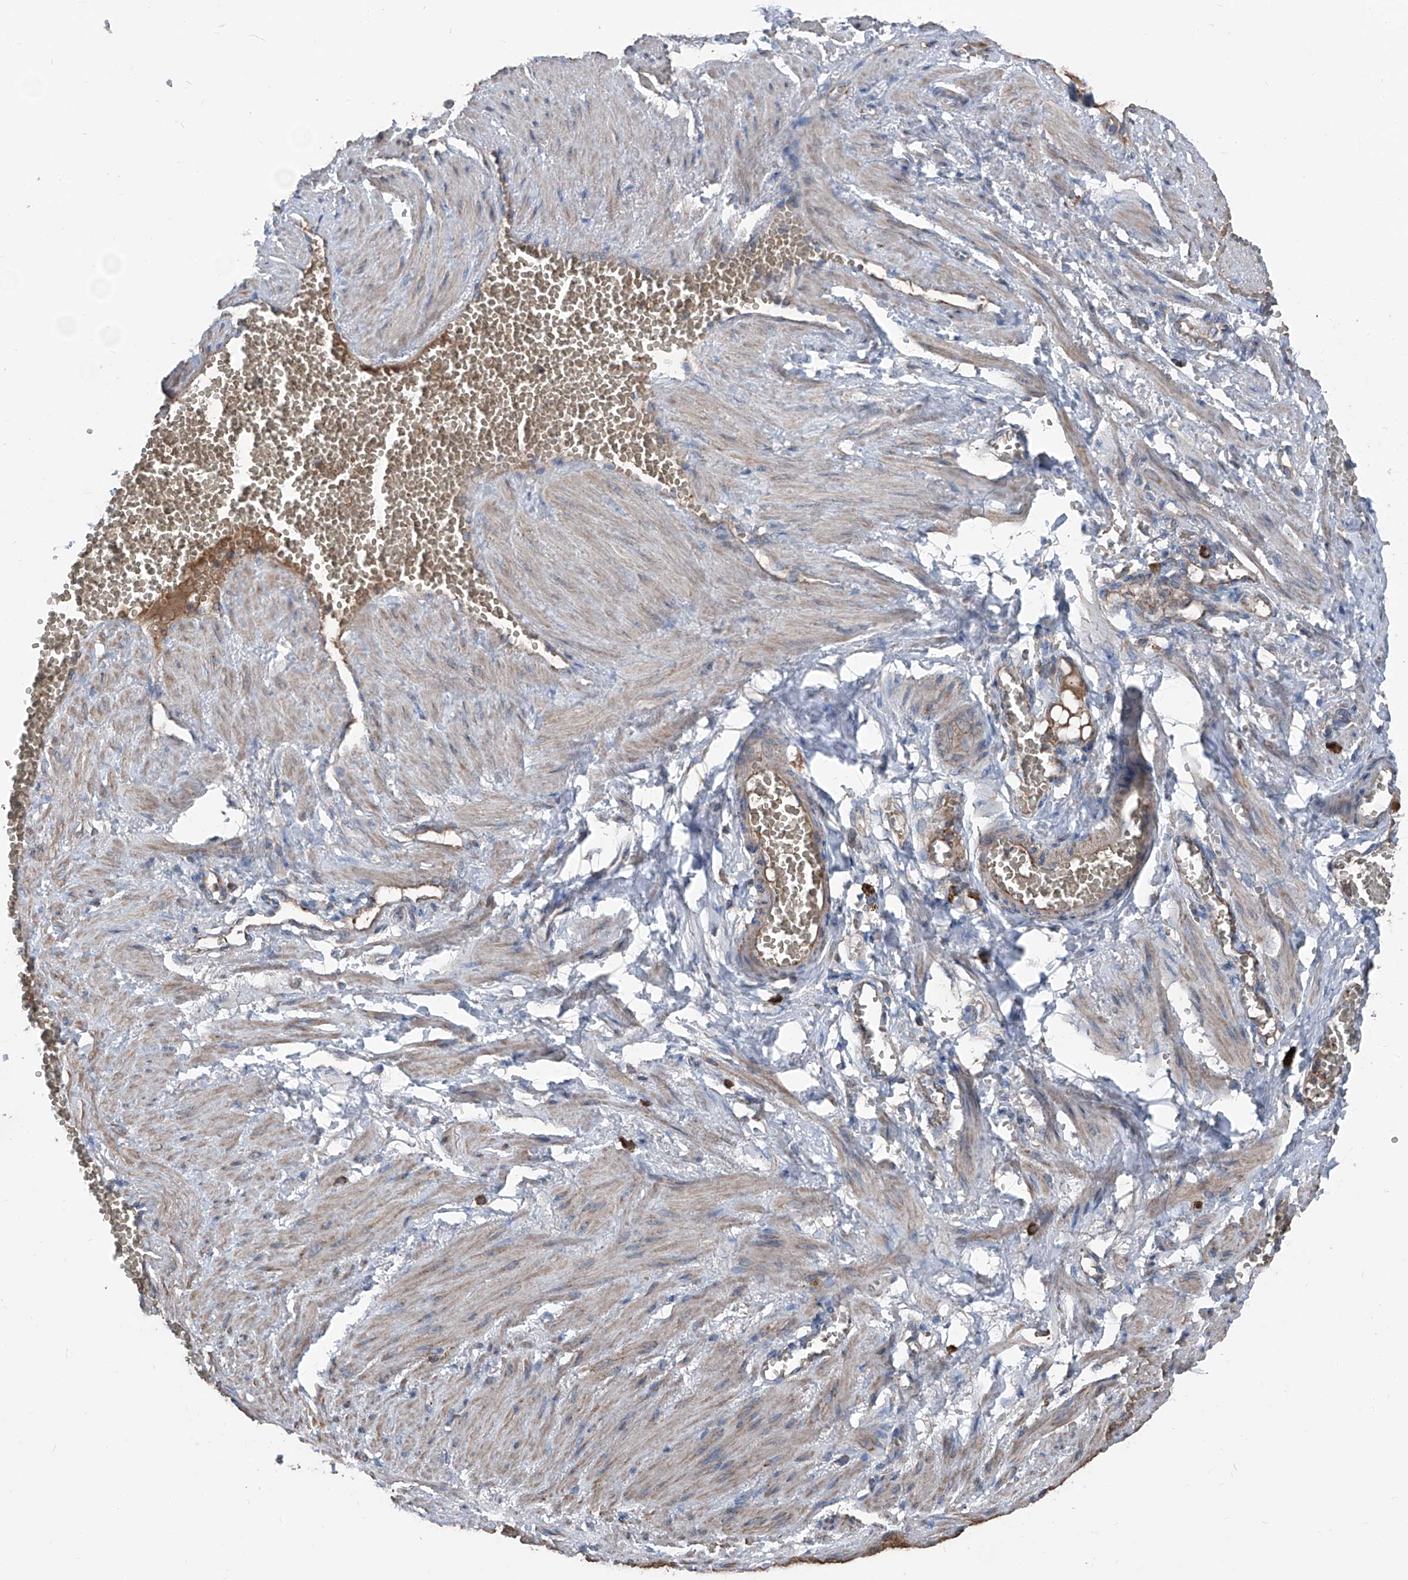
{"staining": {"intensity": "negative", "quantity": "none", "location": "none"}, "tissue": "adipose tissue", "cell_type": "Adipocytes", "image_type": "normal", "snomed": [{"axis": "morphology", "description": "Normal tissue, NOS"}, {"axis": "topography", "description": "Smooth muscle"}, {"axis": "topography", "description": "Peripheral nerve tissue"}], "caption": "This is a histopathology image of immunohistochemistry staining of unremarkable adipose tissue, which shows no staining in adipocytes.", "gene": "GPAT3", "patient": {"sex": "female", "age": 39}}